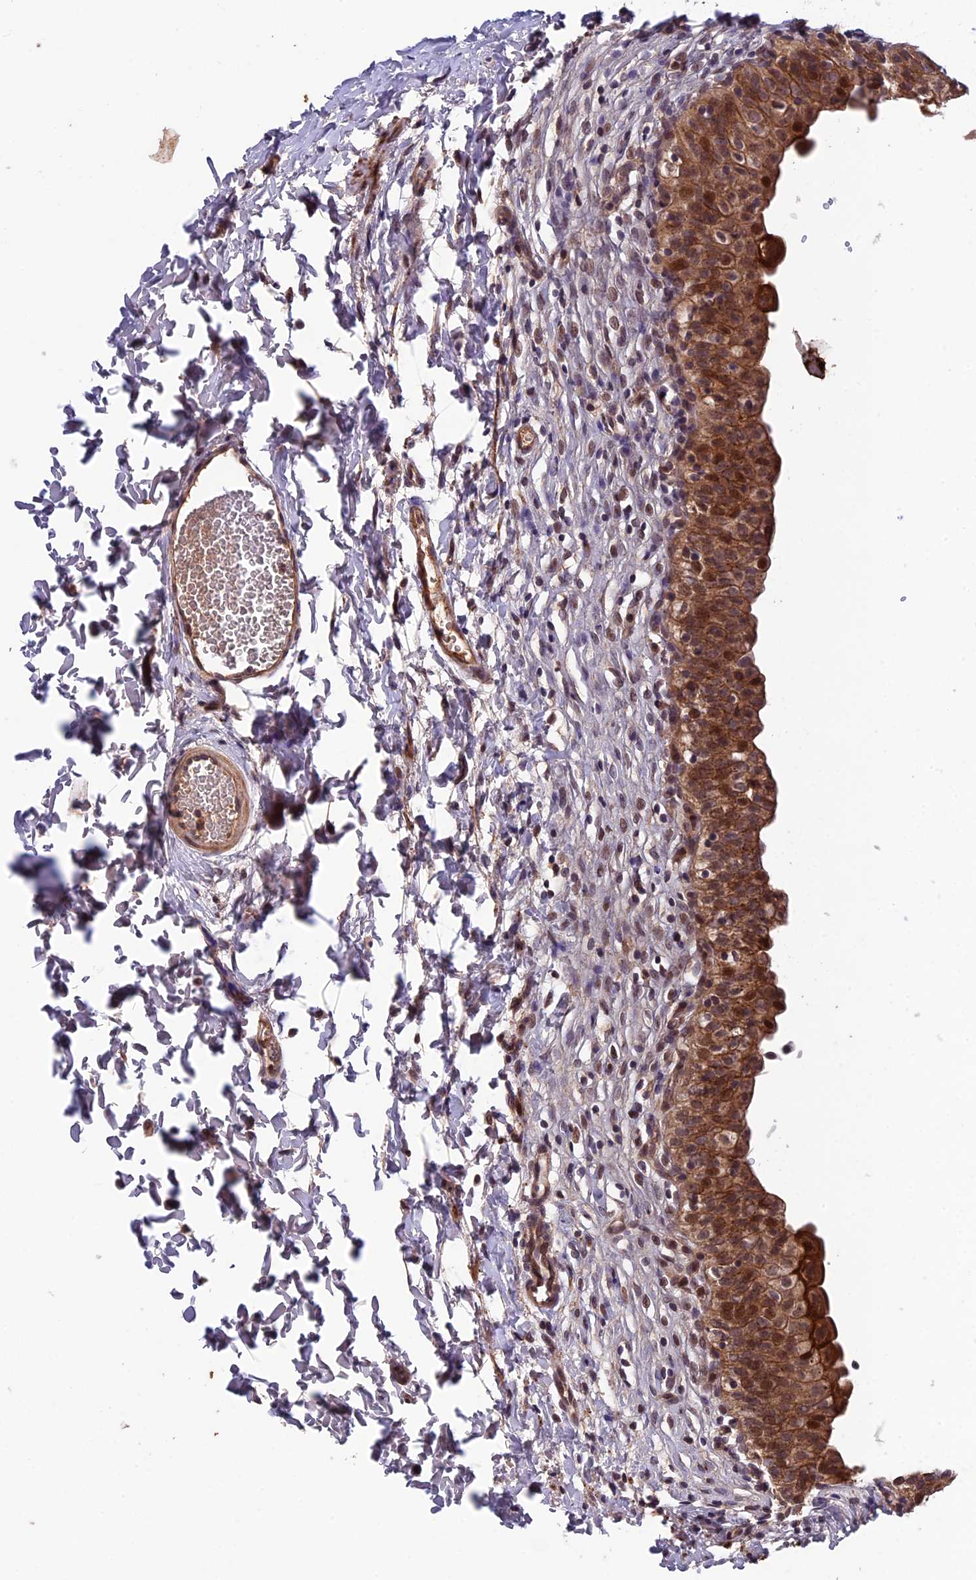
{"staining": {"intensity": "strong", "quantity": ">75%", "location": "cytoplasmic/membranous,nuclear"}, "tissue": "urinary bladder", "cell_type": "Urothelial cells", "image_type": "normal", "snomed": [{"axis": "morphology", "description": "Normal tissue, NOS"}, {"axis": "topography", "description": "Urinary bladder"}], "caption": "About >75% of urothelial cells in normal human urinary bladder exhibit strong cytoplasmic/membranous,nuclear protein staining as visualized by brown immunohistochemical staining.", "gene": "SIPA1L3", "patient": {"sex": "male", "age": 55}}